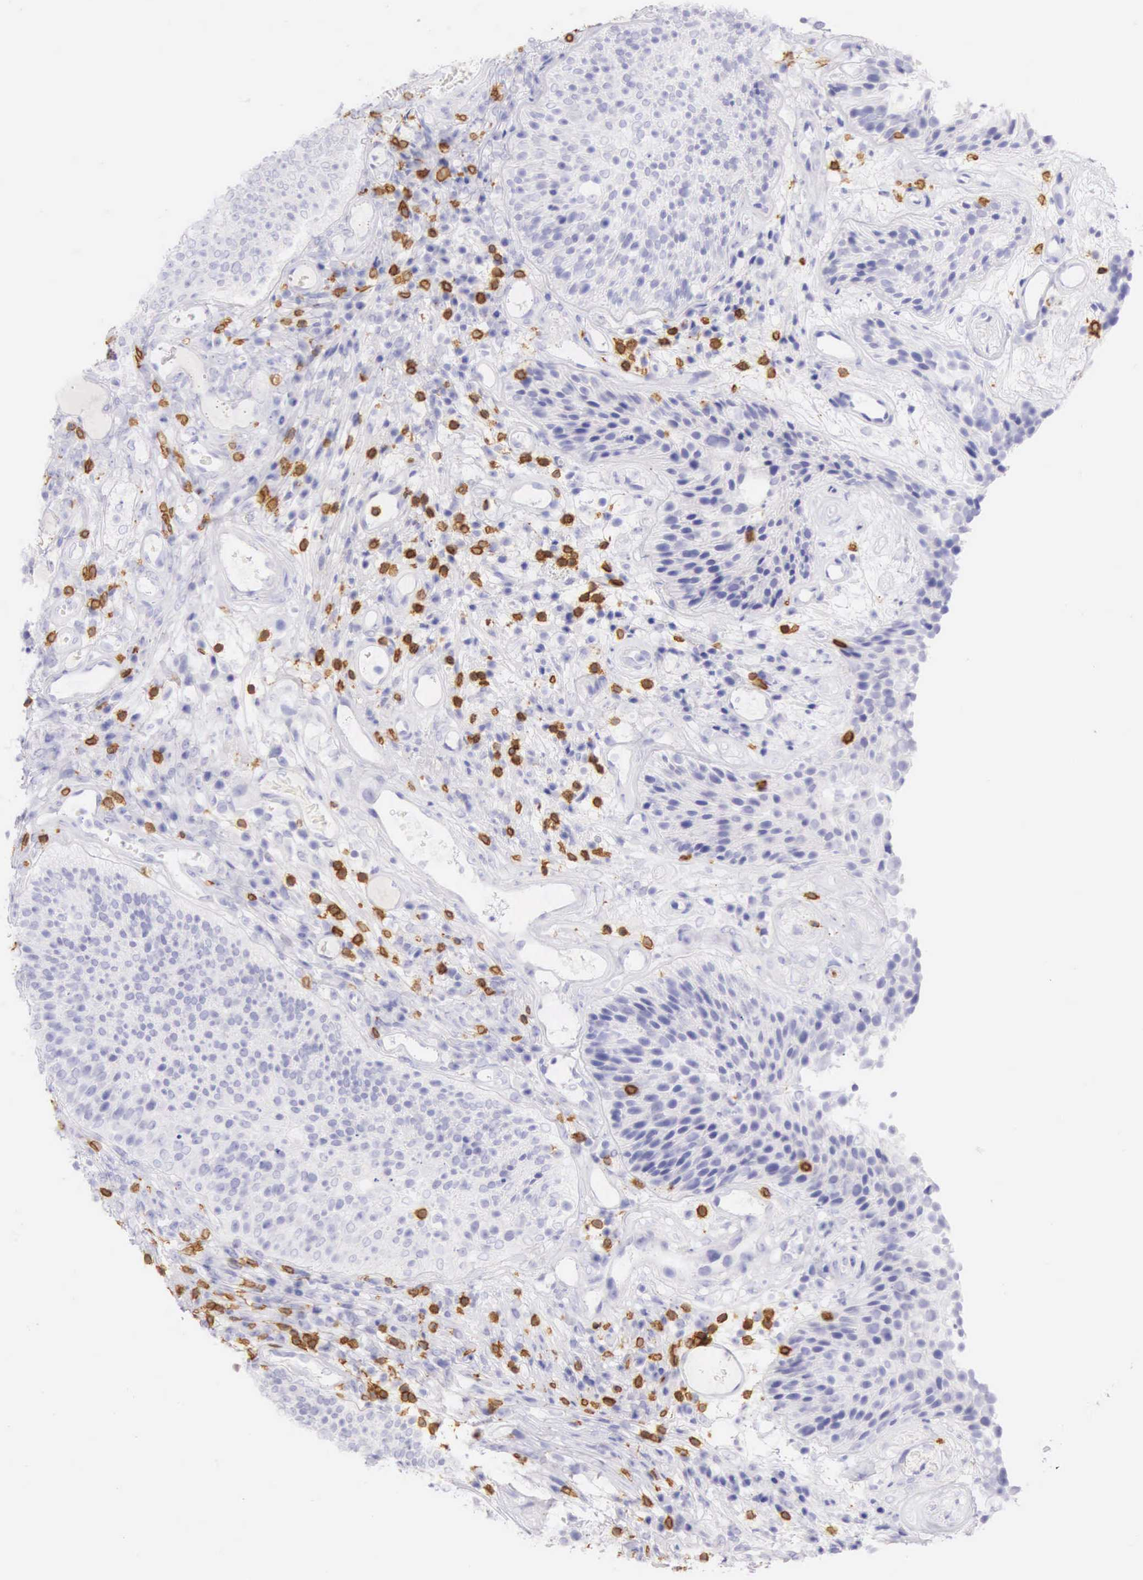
{"staining": {"intensity": "negative", "quantity": "none", "location": "none"}, "tissue": "urothelial cancer", "cell_type": "Tumor cells", "image_type": "cancer", "snomed": [{"axis": "morphology", "description": "Urothelial carcinoma, Low grade"}, {"axis": "topography", "description": "Urinary bladder"}], "caption": "The image reveals no significant expression in tumor cells of urothelial cancer.", "gene": "CD3E", "patient": {"sex": "male", "age": 85}}